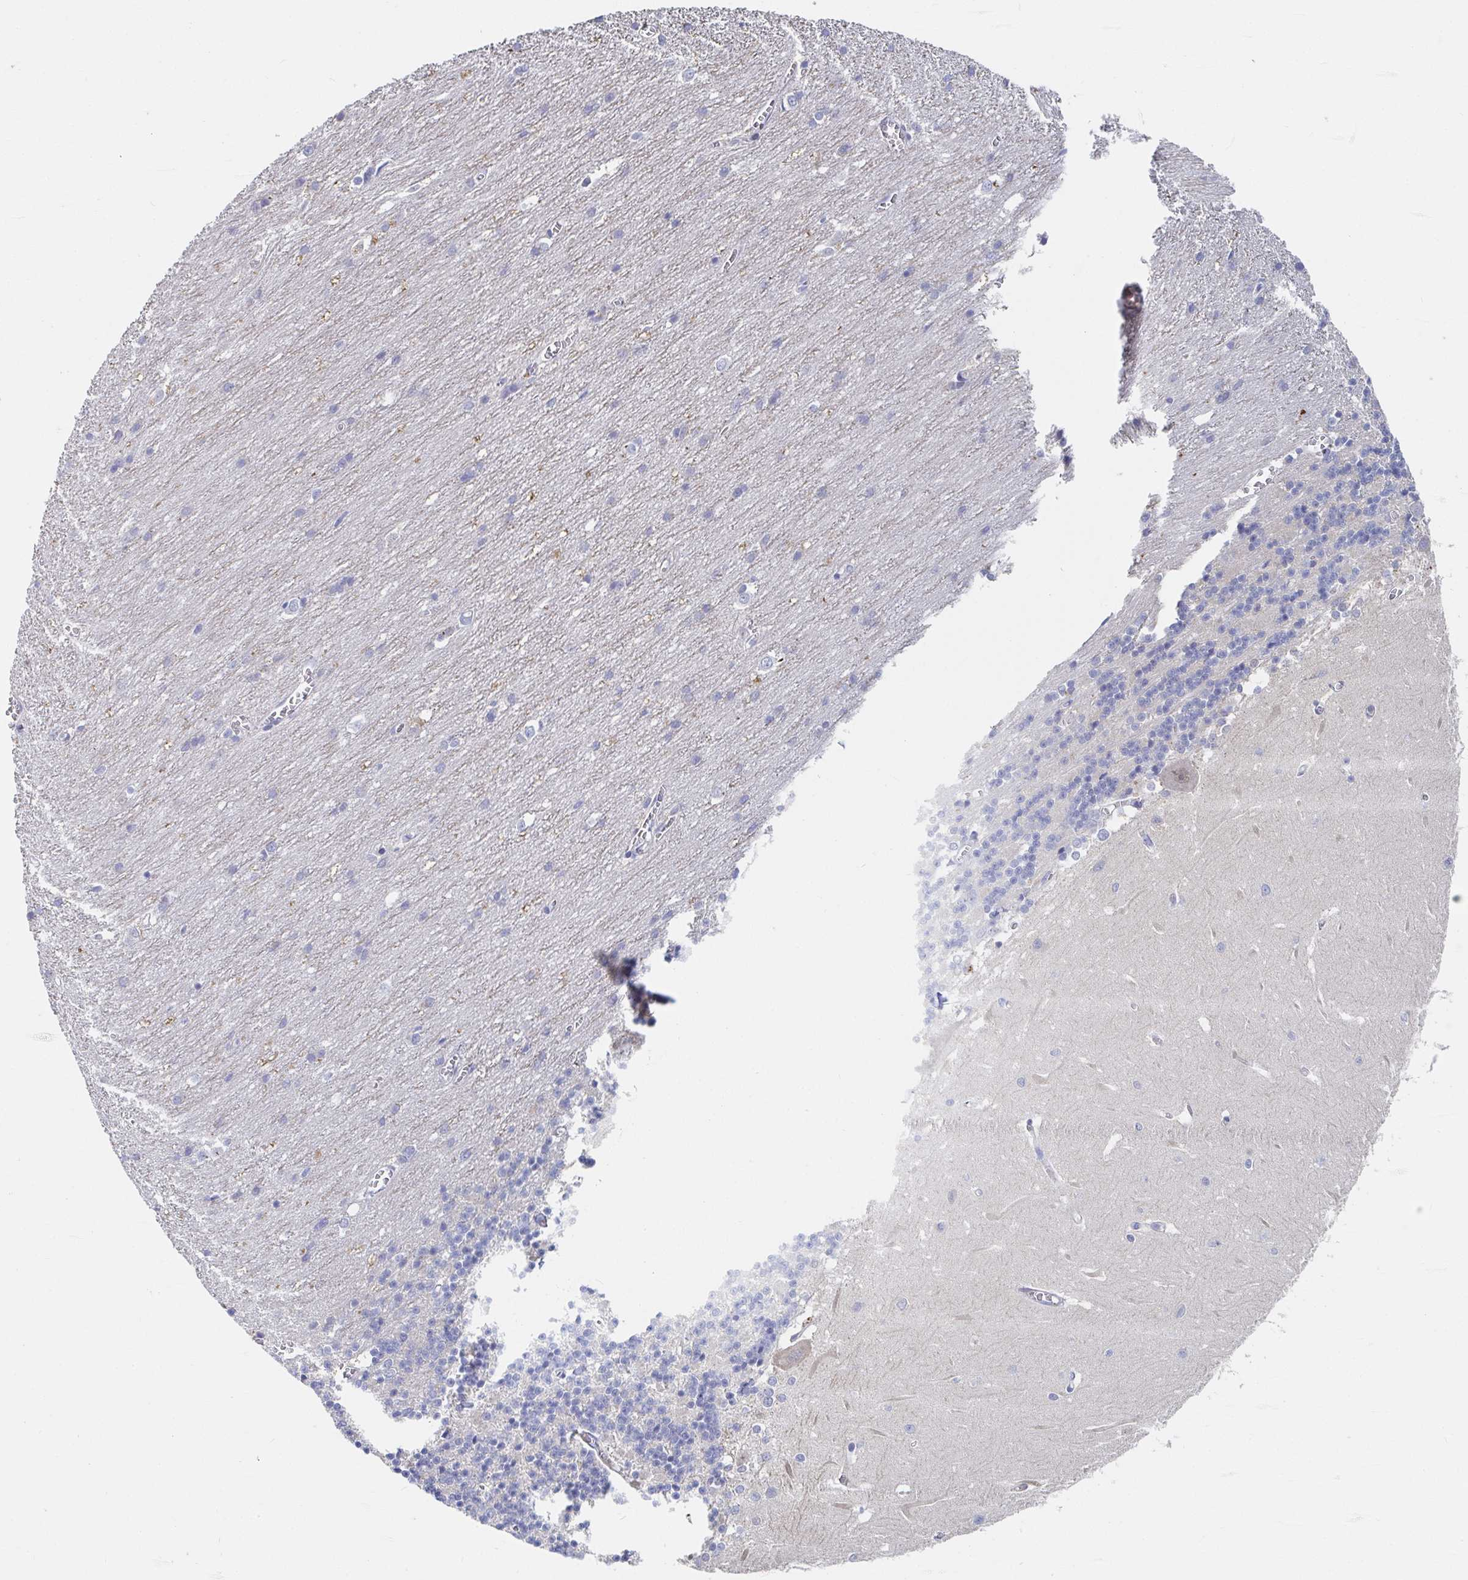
{"staining": {"intensity": "negative", "quantity": "none", "location": "none"}, "tissue": "cerebellum", "cell_type": "Cells in granular layer", "image_type": "normal", "snomed": [{"axis": "morphology", "description": "Normal tissue, NOS"}, {"axis": "topography", "description": "Cerebellum"}], "caption": "This photomicrograph is of normal cerebellum stained with immunohistochemistry (IHC) to label a protein in brown with the nuclei are counter-stained blue. There is no expression in cells in granular layer. The staining was performed using DAB to visualize the protein expression in brown, while the nuclei were stained in blue with hematoxylin (Magnification: 20x).", "gene": "ZNF100", "patient": {"sex": "male", "age": 37}}